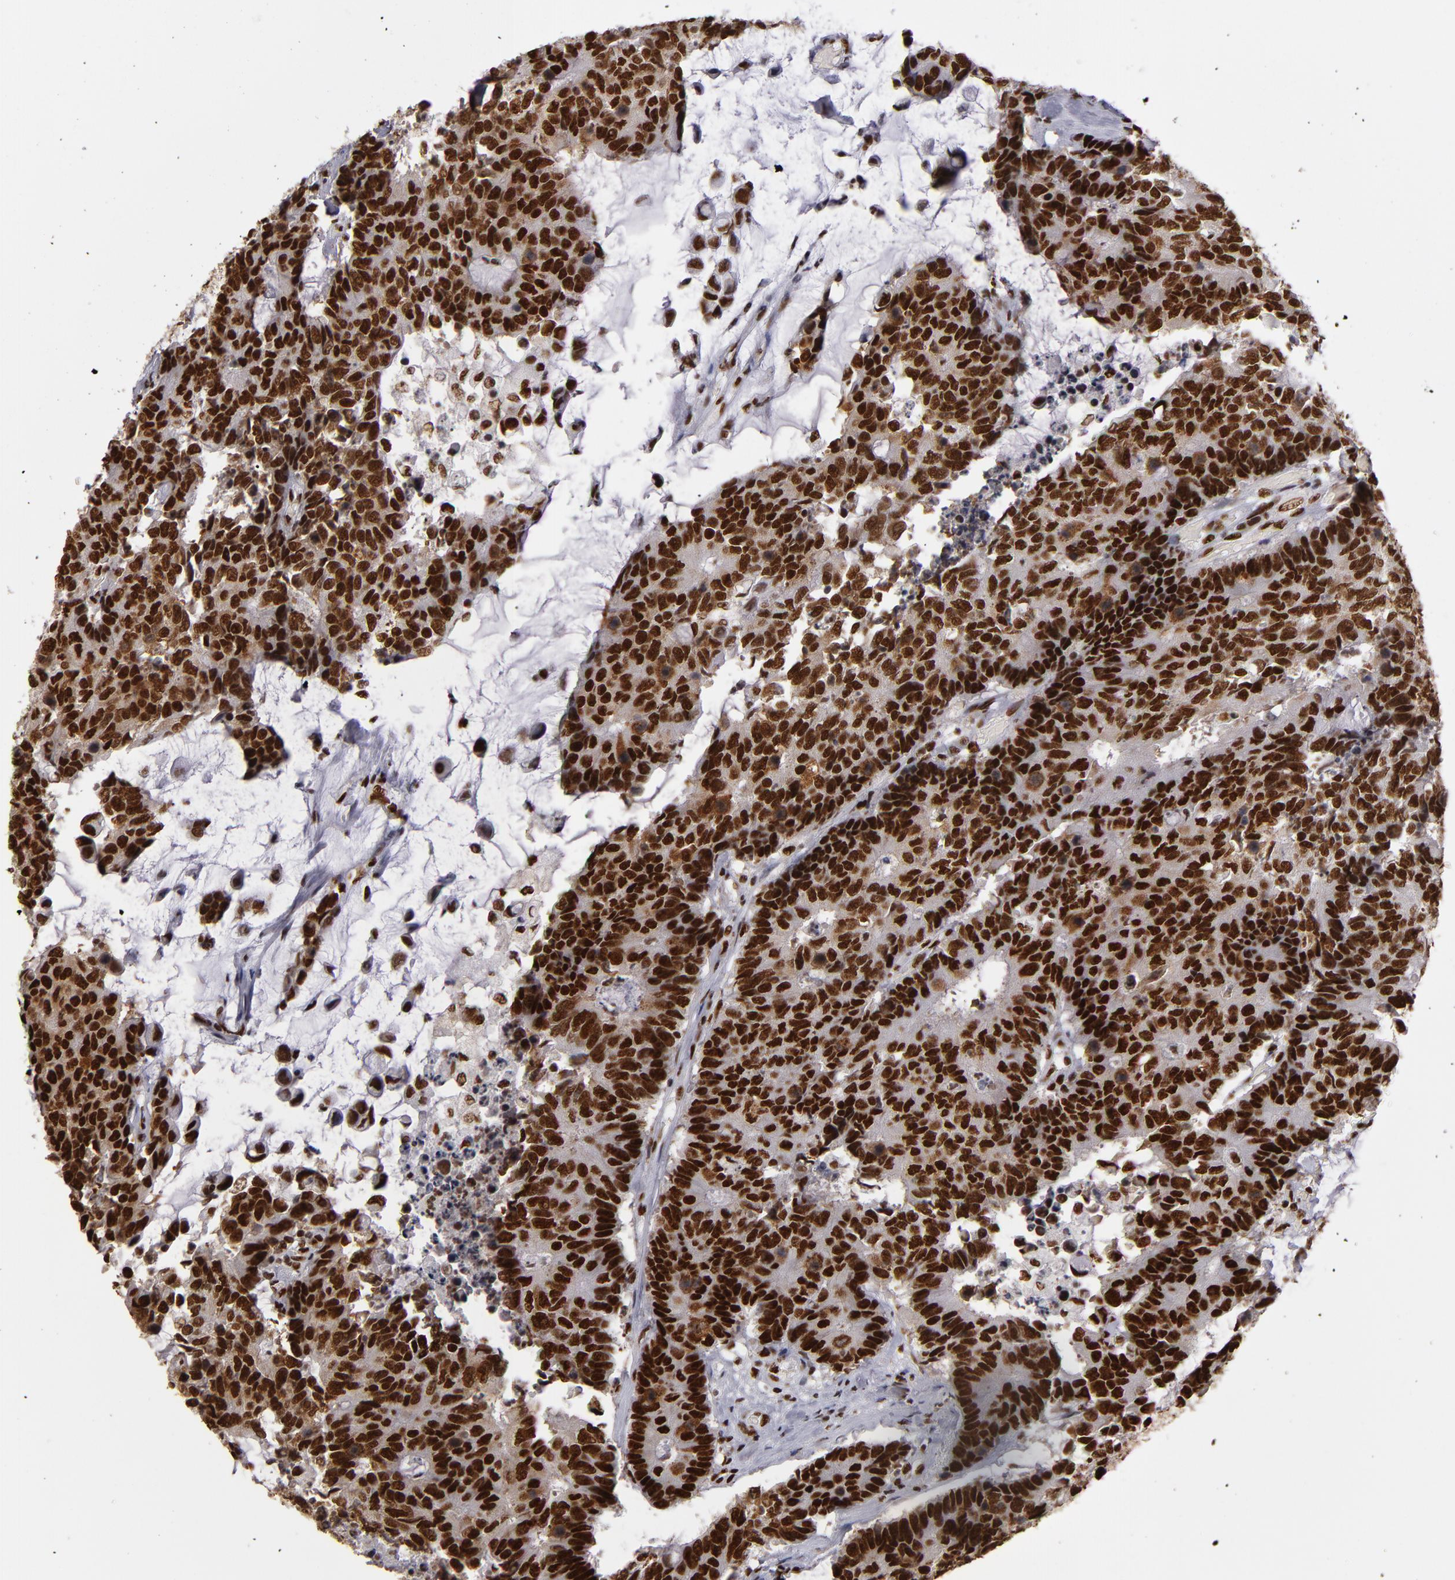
{"staining": {"intensity": "strong", "quantity": ">75%", "location": "nuclear"}, "tissue": "colorectal cancer", "cell_type": "Tumor cells", "image_type": "cancer", "snomed": [{"axis": "morphology", "description": "Adenocarcinoma, NOS"}, {"axis": "topography", "description": "Colon"}], "caption": "High-power microscopy captured an immunohistochemistry image of colorectal adenocarcinoma, revealing strong nuclear positivity in approximately >75% of tumor cells.", "gene": "MRE11", "patient": {"sex": "female", "age": 86}}